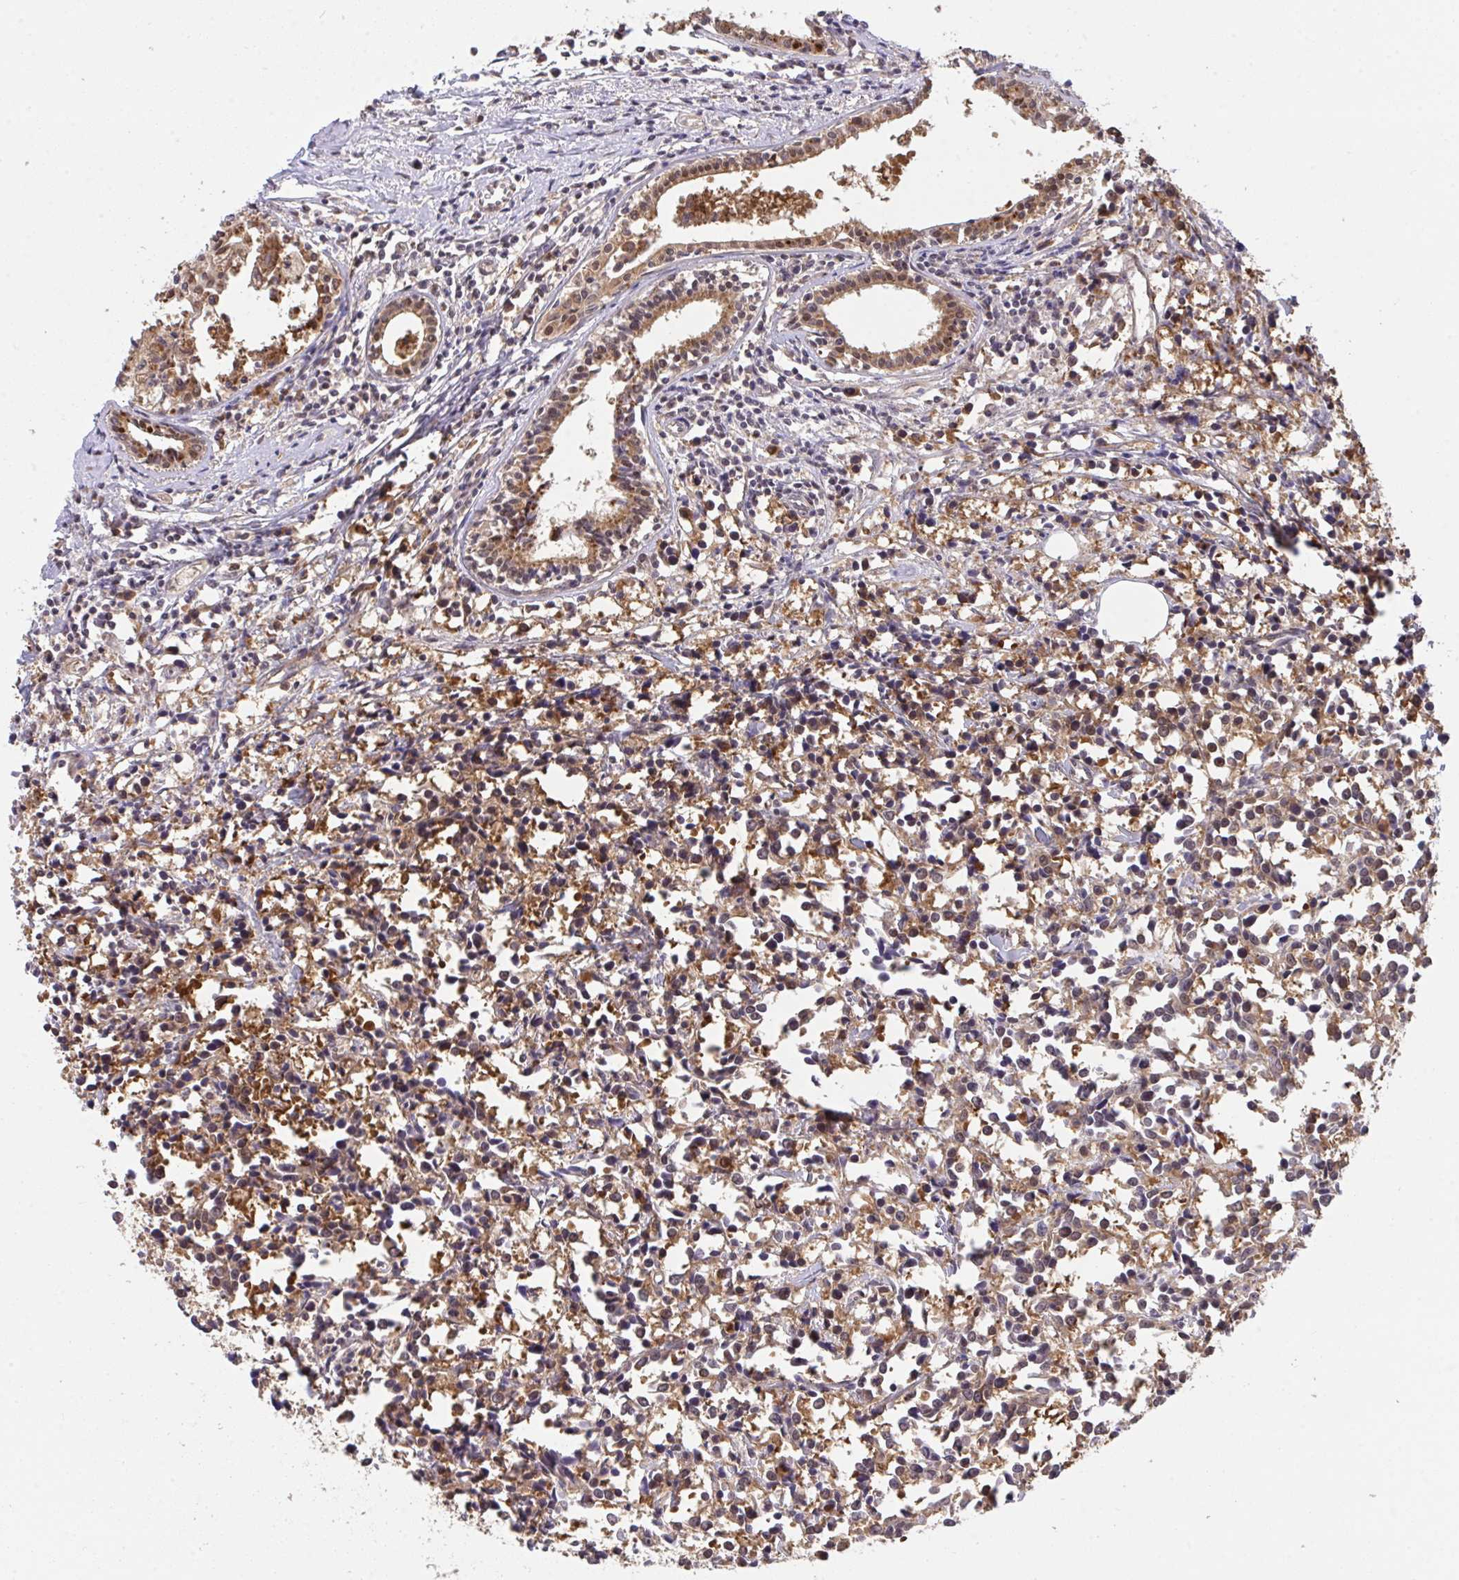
{"staining": {"intensity": "moderate", "quantity": ">75%", "location": "cytoplasmic/membranous"}, "tissue": "breast cancer", "cell_type": "Tumor cells", "image_type": "cancer", "snomed": [{"axis": "morphology", "description": "Duct carcinoma"}, {"axis": "topography", "description": "Breast"}], "caption": "There is medium levels of moderate cytoplasmic/membranous expression in tumor cells of breast cancer (invasive ductal carcinoma), as demonstrated by immunohistochemical staining (brown color).", "gene": "C12orf57", "patient": {"sex": "female", "age": 80}}